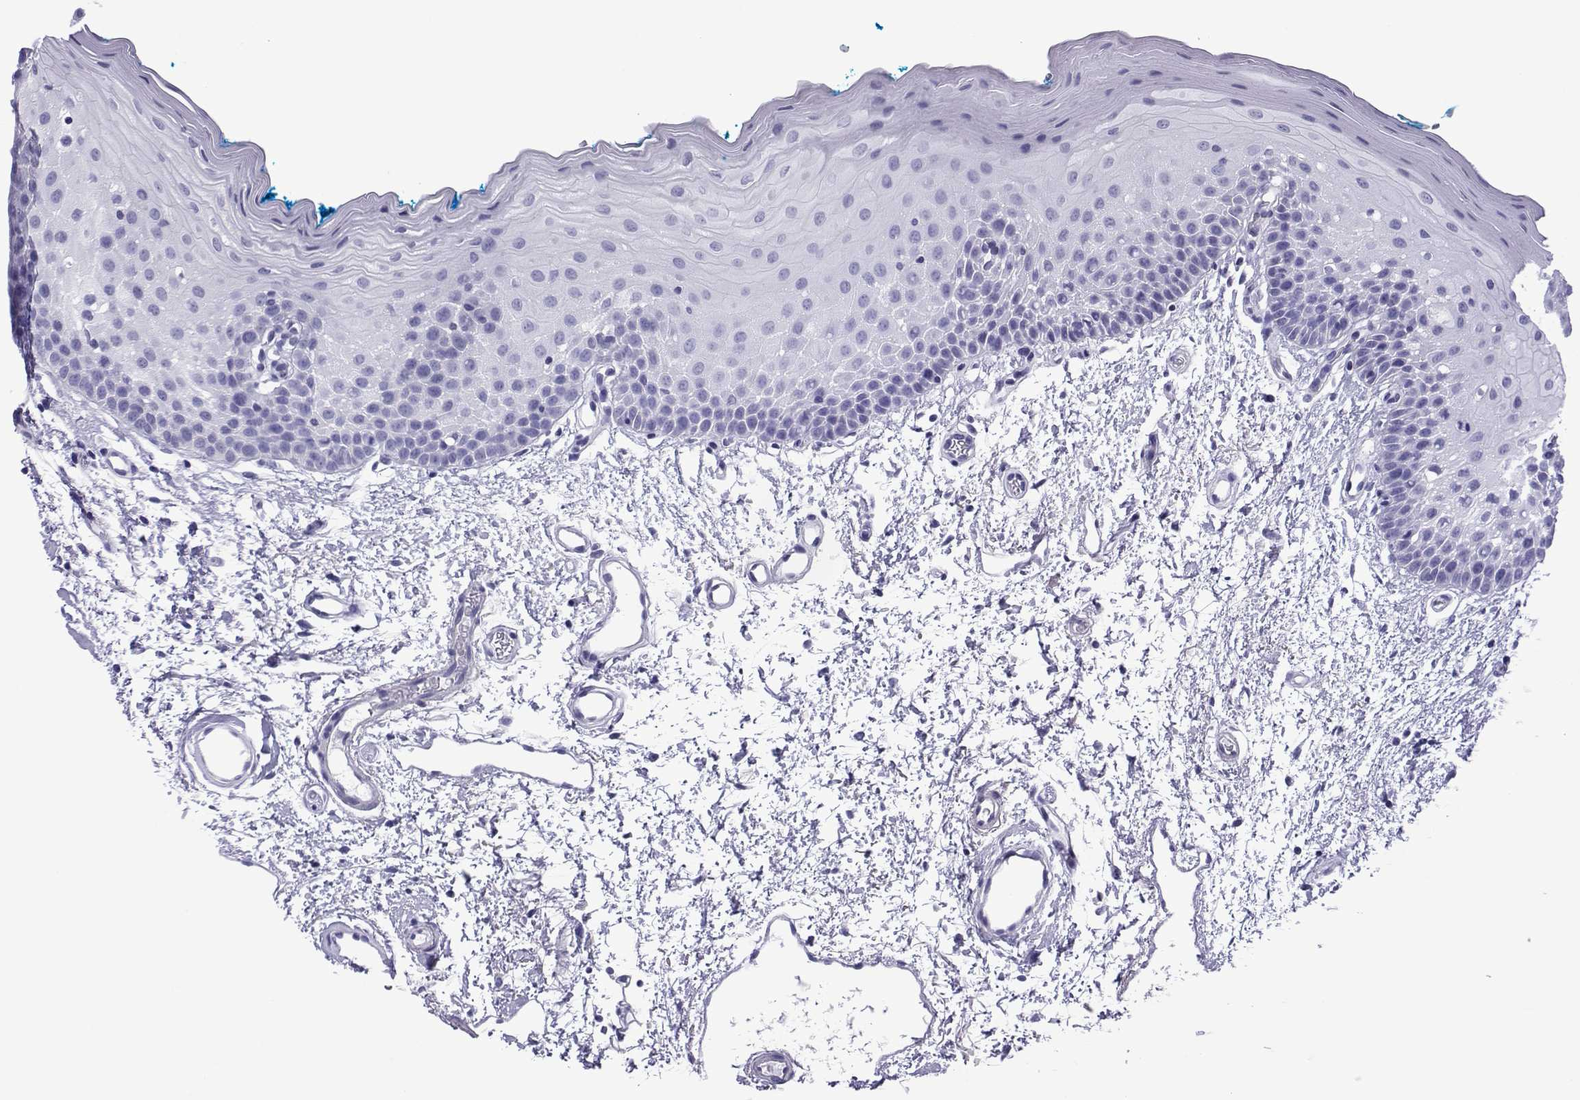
{"staining": {"intensity": "negative", "quantity": "none", "location": "none"}, "tissue": "oral mucosa", "cell_type": "Squamous epithelial cells", "image_type": "normal", "snomed": [{"axis": "morphology", "description": "Normal tissue, NOS"}, {"axis": "morphology", "description": "Squamous cell carcinoma, NOS"}, {"axis": "topography", "description": "Oral tissue"}, {"axis": "topography", "description": "Head-Neck"}], "caption": "This is a image of IHC staining of unremarkable oral mucosa, which shows no staining in squamous epithelial cells. (DAB (3,3'-diaminobenzidine) immunohistochemistry (IHC) with hematoxylin counter stain).", "gene": "SPANXA1", "patient": {"sex": "female", "age": 75}}